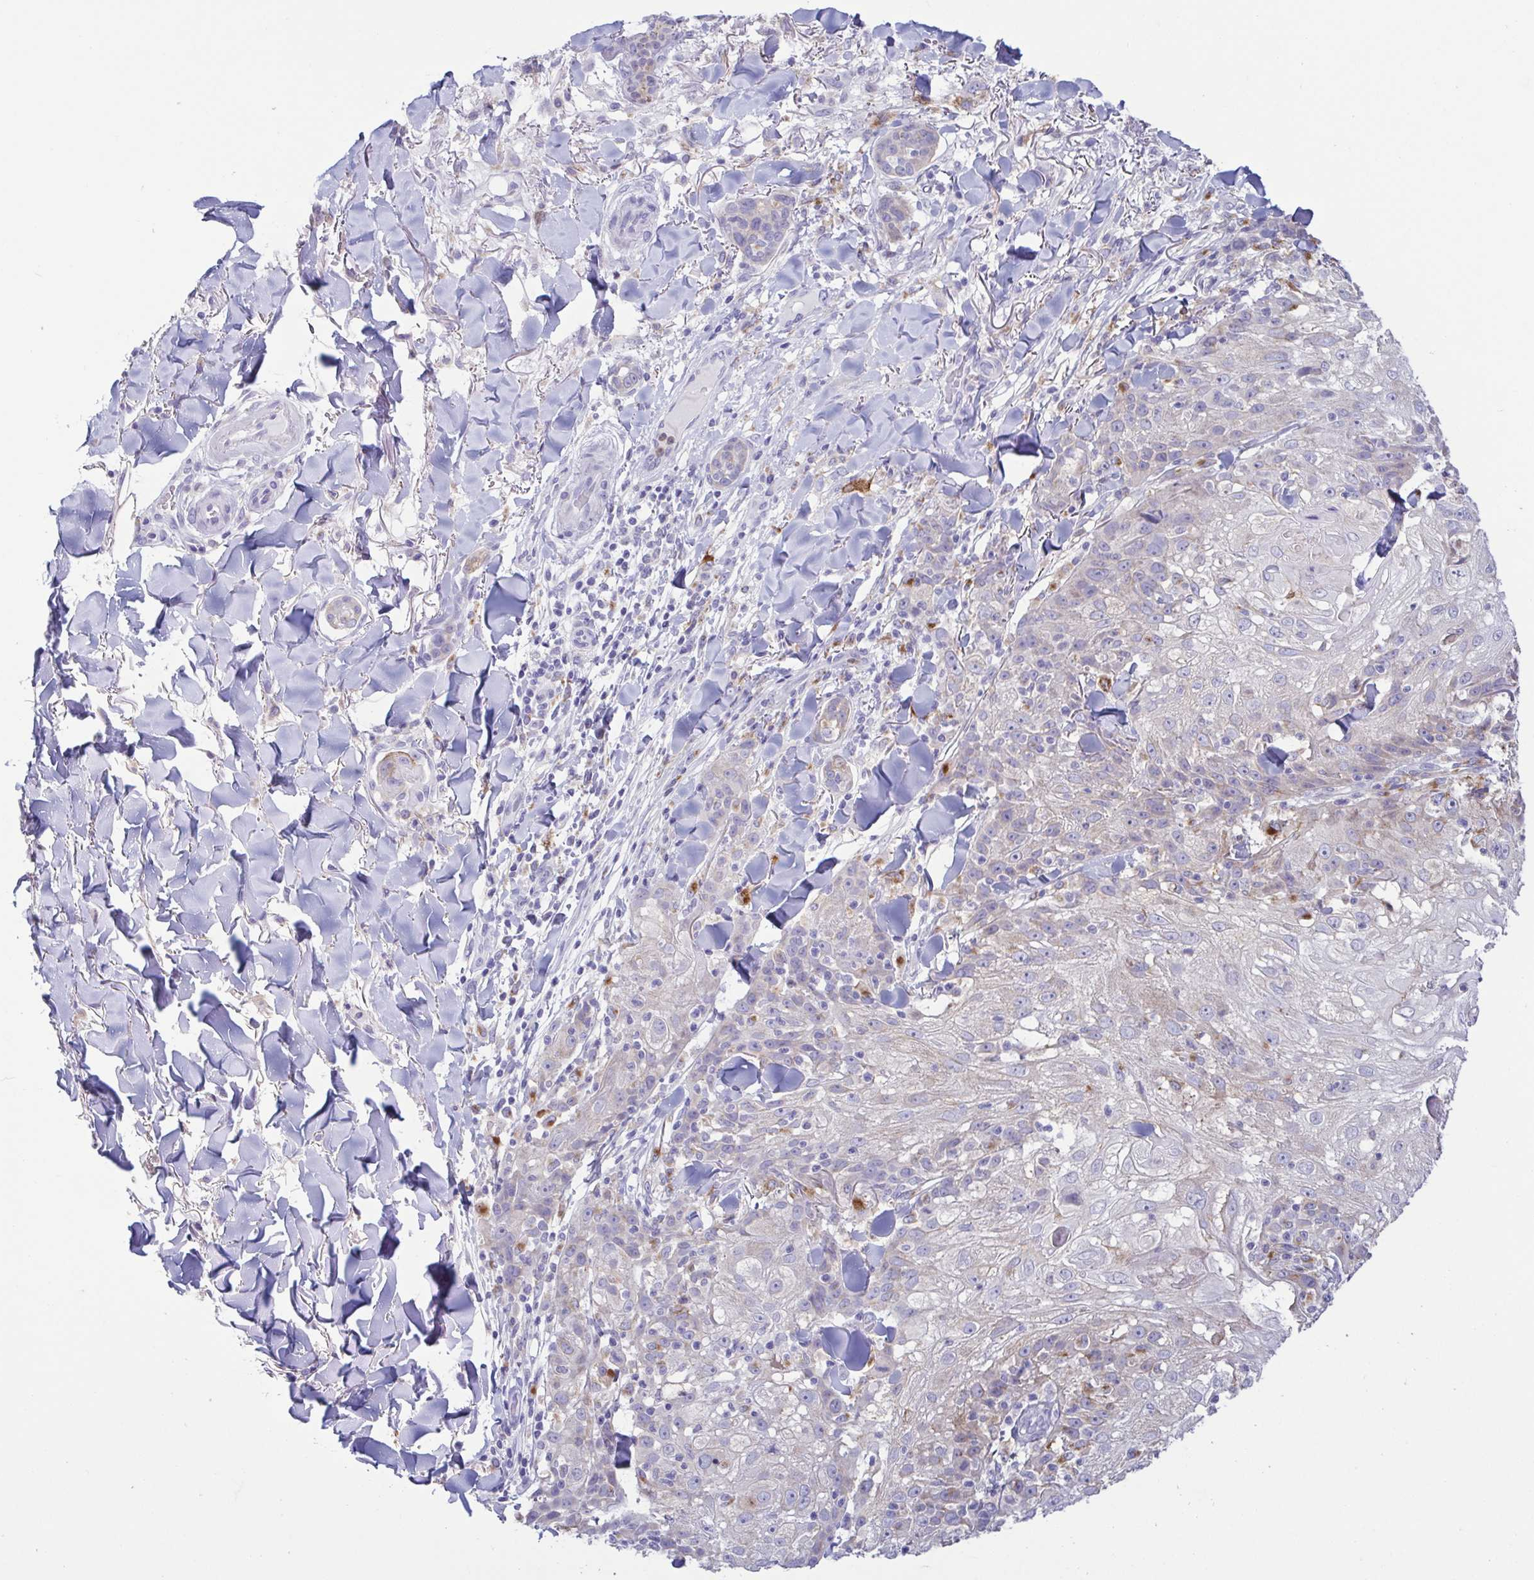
{"staining": {"intensity": "weak", "quantity": "<25%", "location": "cytoplasmic/membranous"}, "tissue": "skin cancer", "cell_type": "Tumor cells", "image_type": "cancer", "snomed": [{"axis": "morphology", "description": "Normal tissue, NOS"}, {"axis": "morphology", "description": "Squamous cell carcinoma, NOS"}, {"axis": "topography", "description": "Skin"}], "caption": "An image of human skin cancer is negative for staining in tumor cells.", "gene": "ATP6V1G2", "patient": {"sex": "female", "age": 83}}